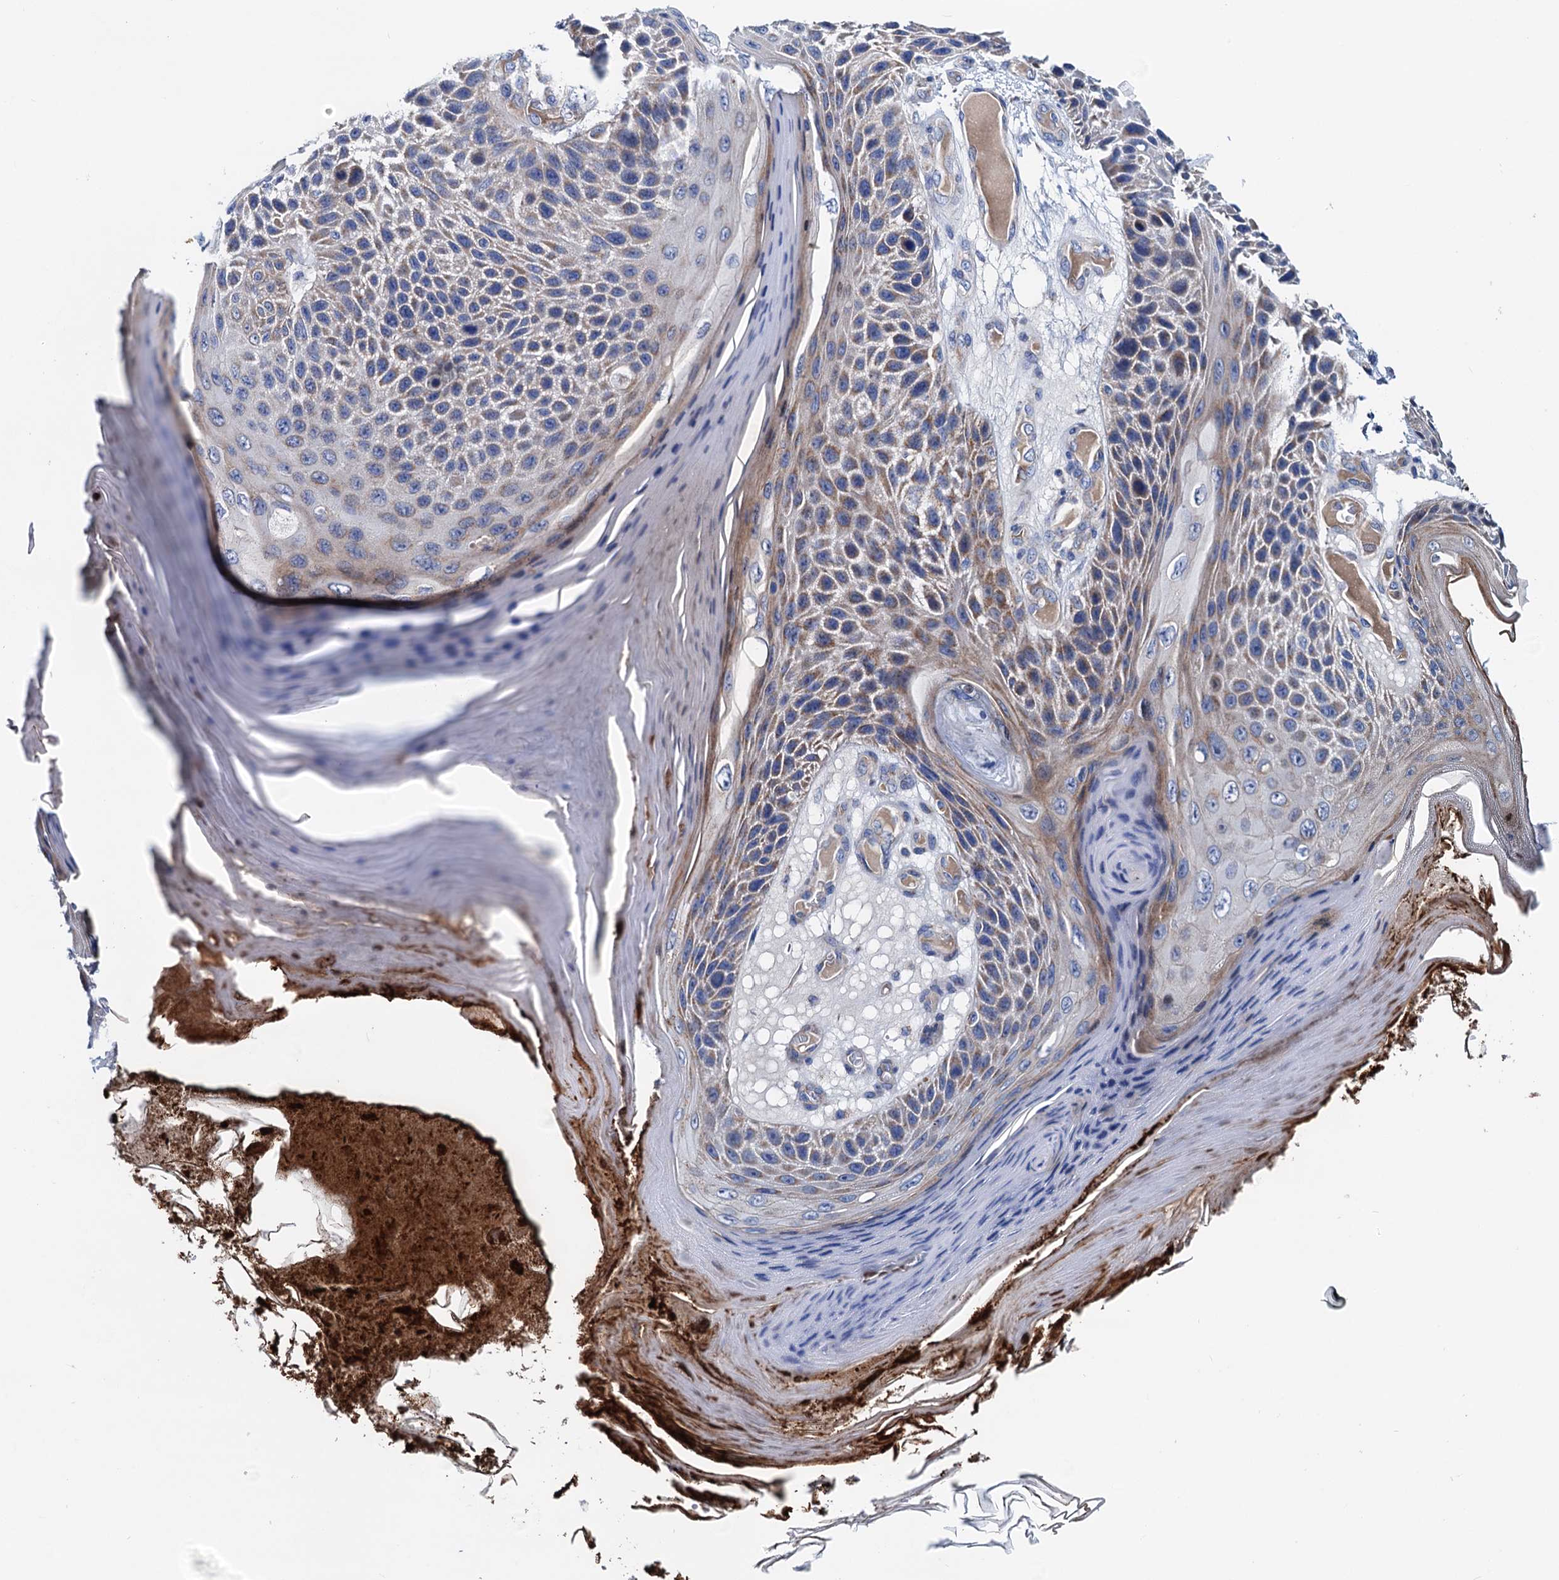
{"staining": {"intensity": "weak", "quantity": "25%-75%", "location": "cytoplasmic/membranous"}, "tissue": "skin cancer", "cell_type": "Tumor cells", "image_type": "cancer", "snomed": [{"axis": "morphology", "description": "Squamous cell carcinoma, NOS"}, {"axis": "topography", "description": "Skin"}], "caption": "Immunohistochemistry (IHC) image of human skin cancer stained for a protein (brown), which displays low levels of weak cytoplasmic/membranous staining in approximately 25%-75% of tumor cells.", "gene": "RASSF9", "patient": {"sex": "female", "age": 88}}